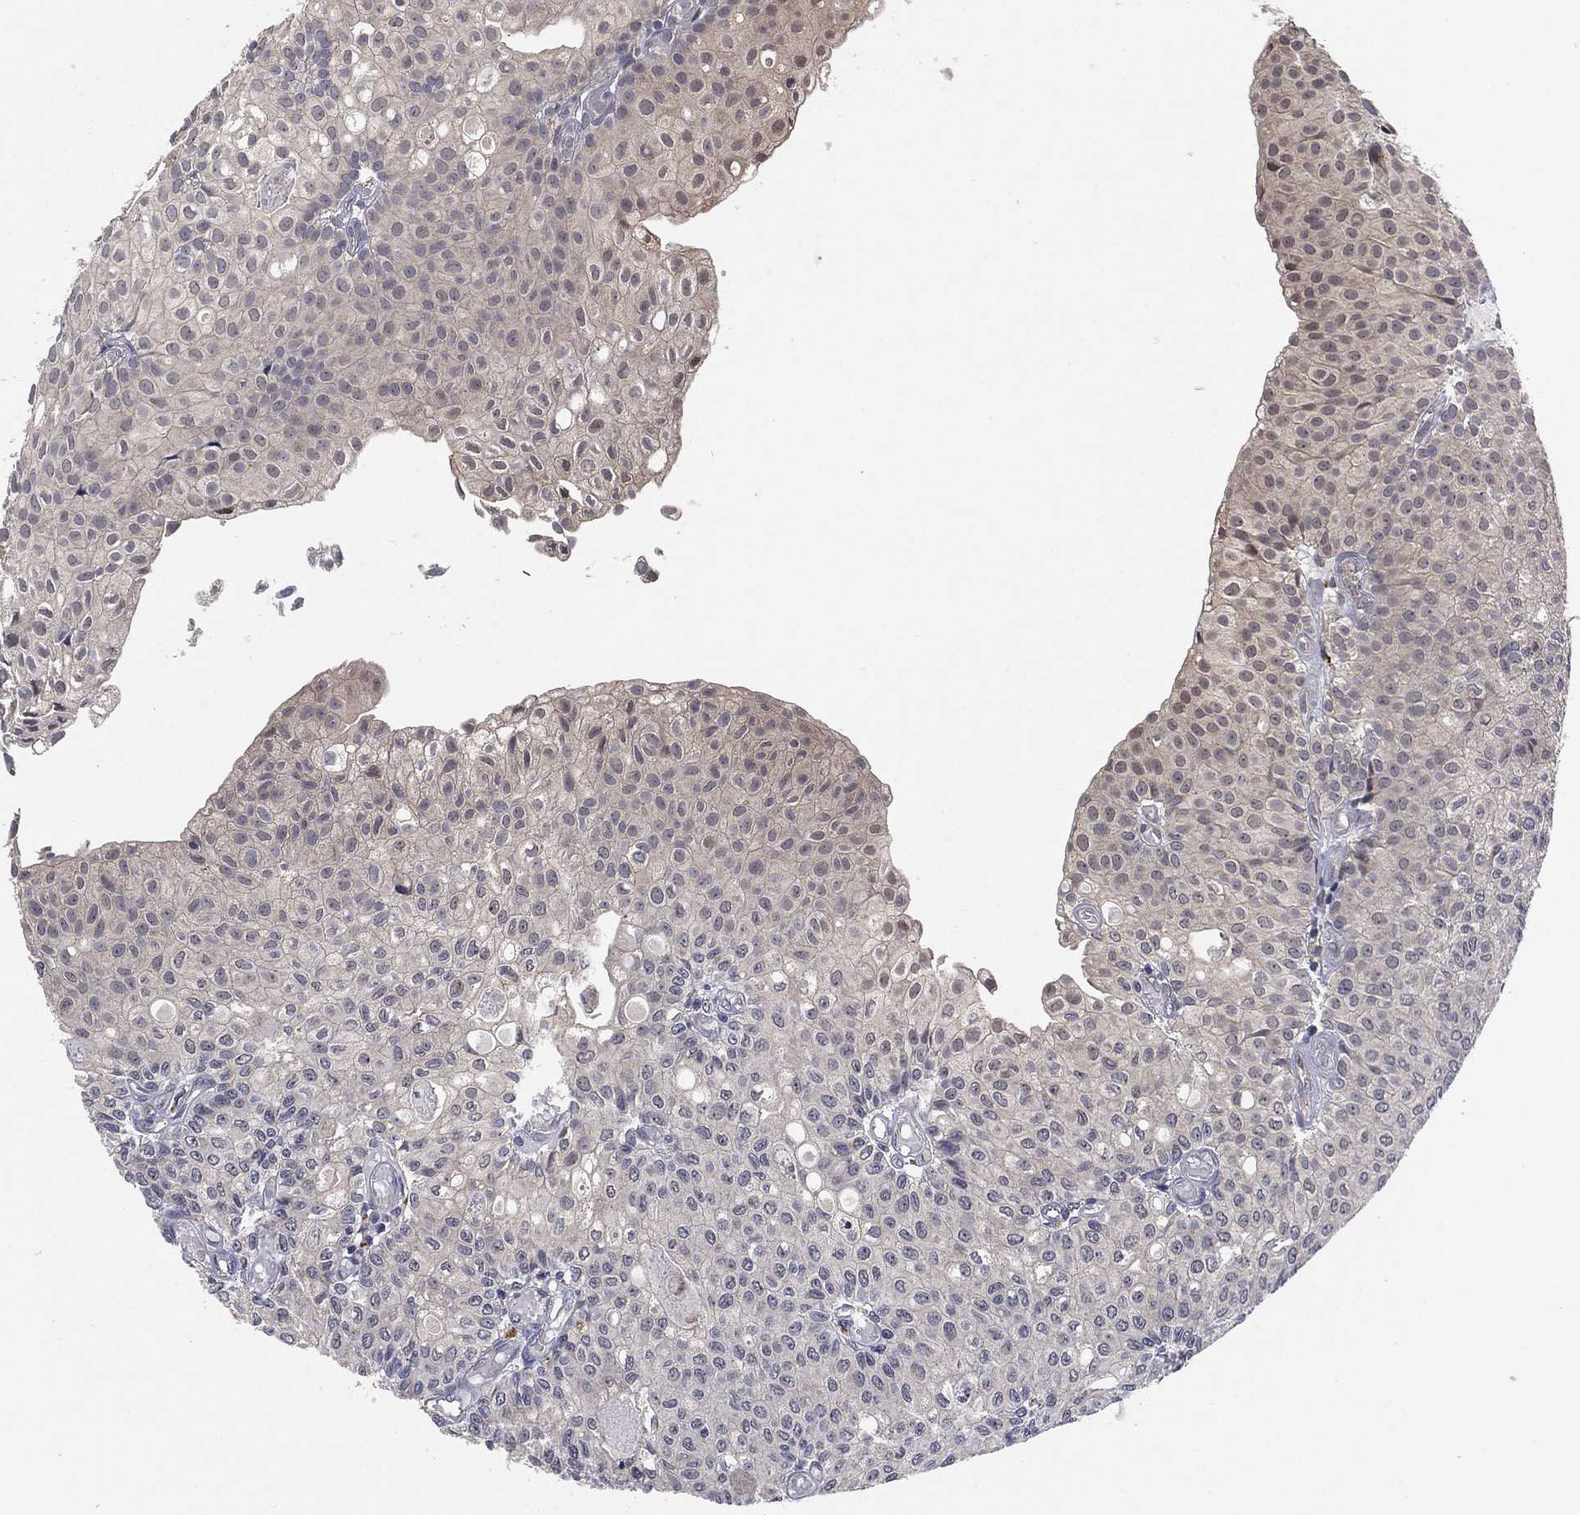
{"staining": {"intensity": "negative", "quantity": "none", "location": "none"}, "tissue": "urothelial cancer", "cell_type": "Tumor cells", "image_type": "cancer", "snomed": [{"axis": "morphology", "description": "Urothelial carcinoma, Low grade"}, {"axis": "topography", "description": "Urinary bladder"}], "caption": "IHC image of urothelial cancer stained for a protein (brown), which reveals no staining in tumor cells.", "gene": "SELENOO", "patient": {"sex": "male", "age": 89}}